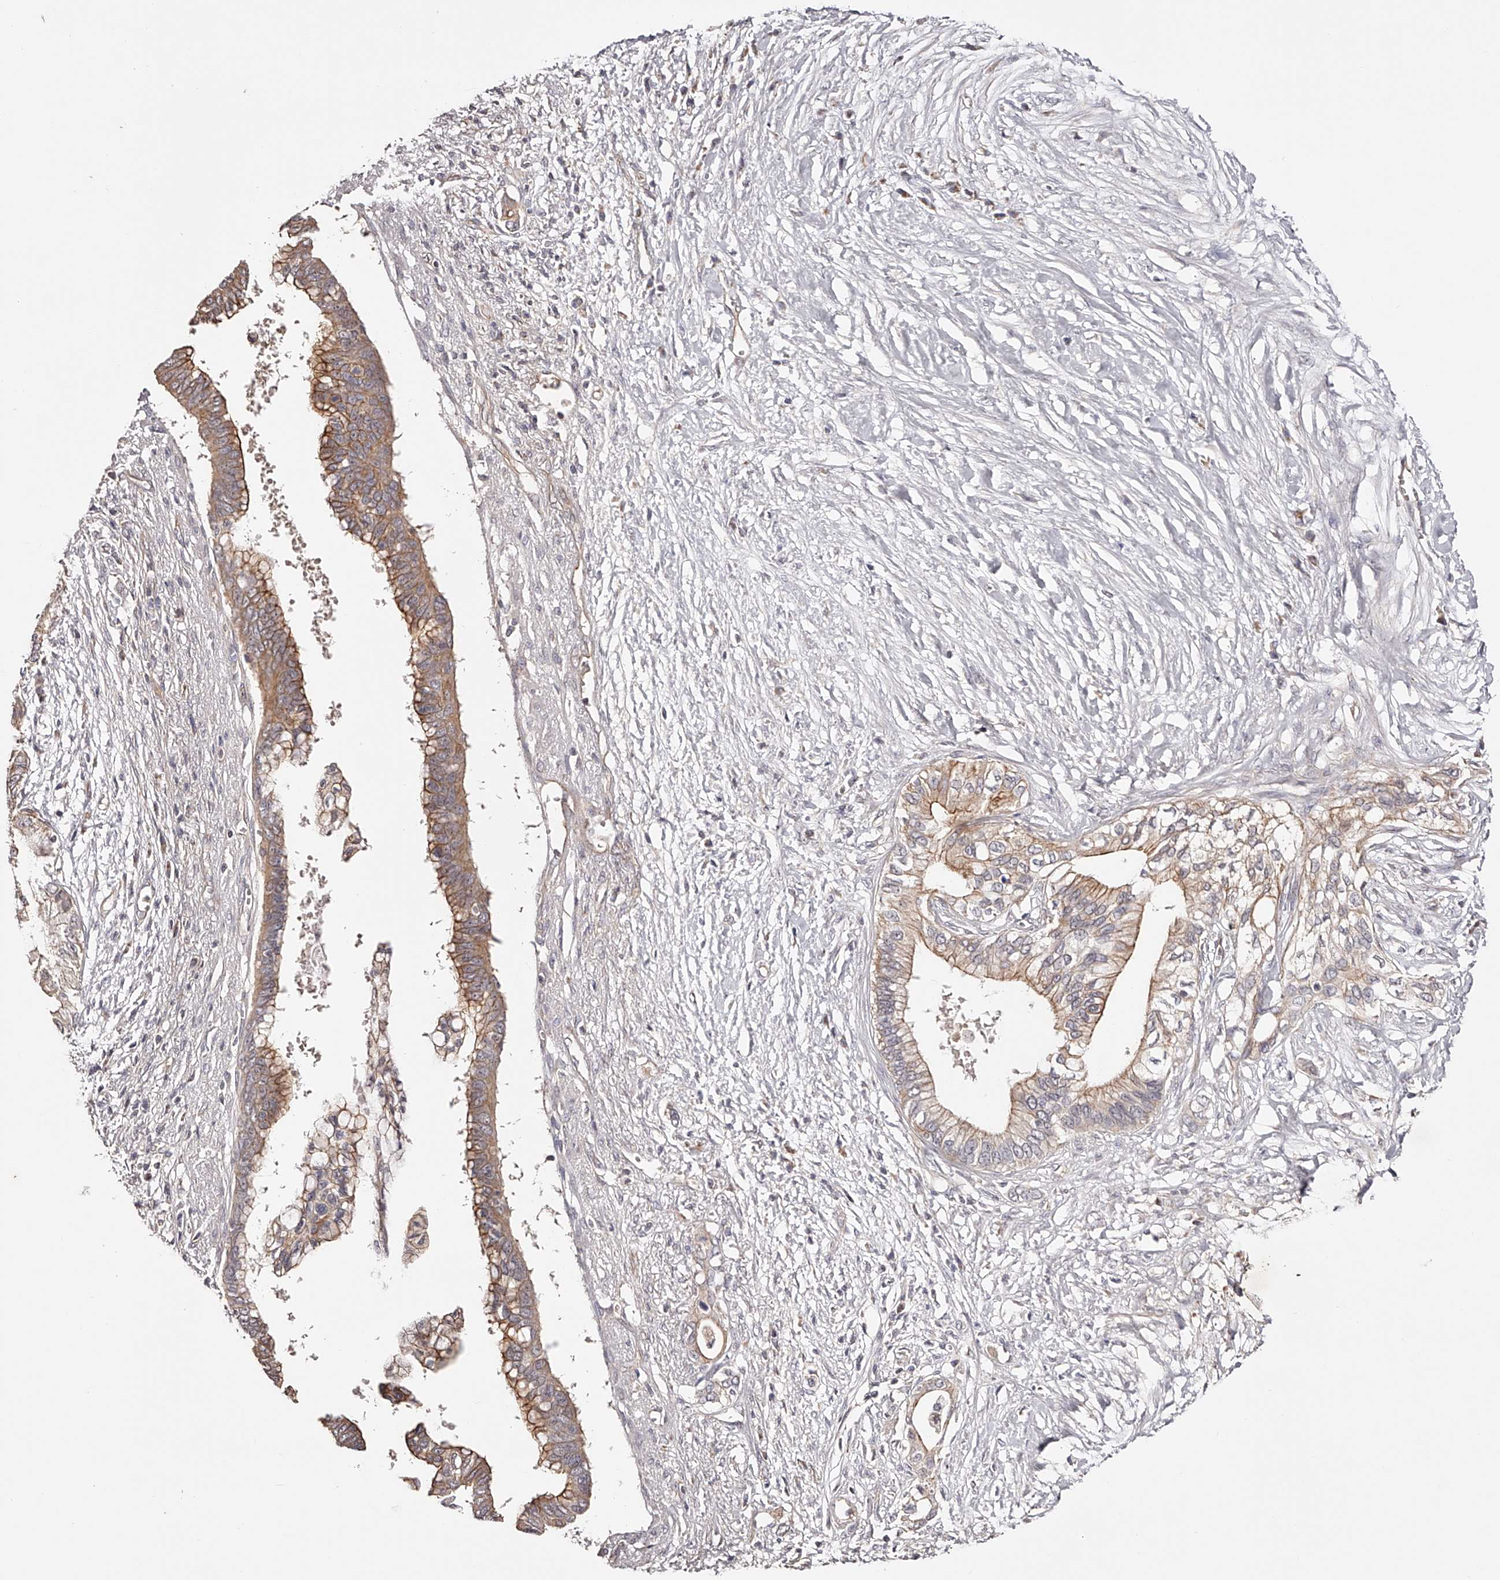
{"staining": {"intensity": "moderate", "quantity": ">75%", "location": "cytoplasmic/membranous"}, "tissue": "pancreatic cancer", "cell_type": "Tumor cells", "image_type": "cancer", "snomed": [{"axis": "morphology", "description": "Normal tissue, NOS"}, {"axis": "morphology", "description": "Adenocarcinoma, NOS"}, {"axis": "topography", "description": "Pancreas"}, {"axis": "topography", "description": "Peripheral nerve tissue"}], "caption": "Immunohistochemical staining of pancreatic adenocarcinoma shows medium levels of moderate cytoplasmic/membranous staining in approximately >75% of tumor cells.", "gene": "USP21", "patient": {"sex": "male", "age": 59}}